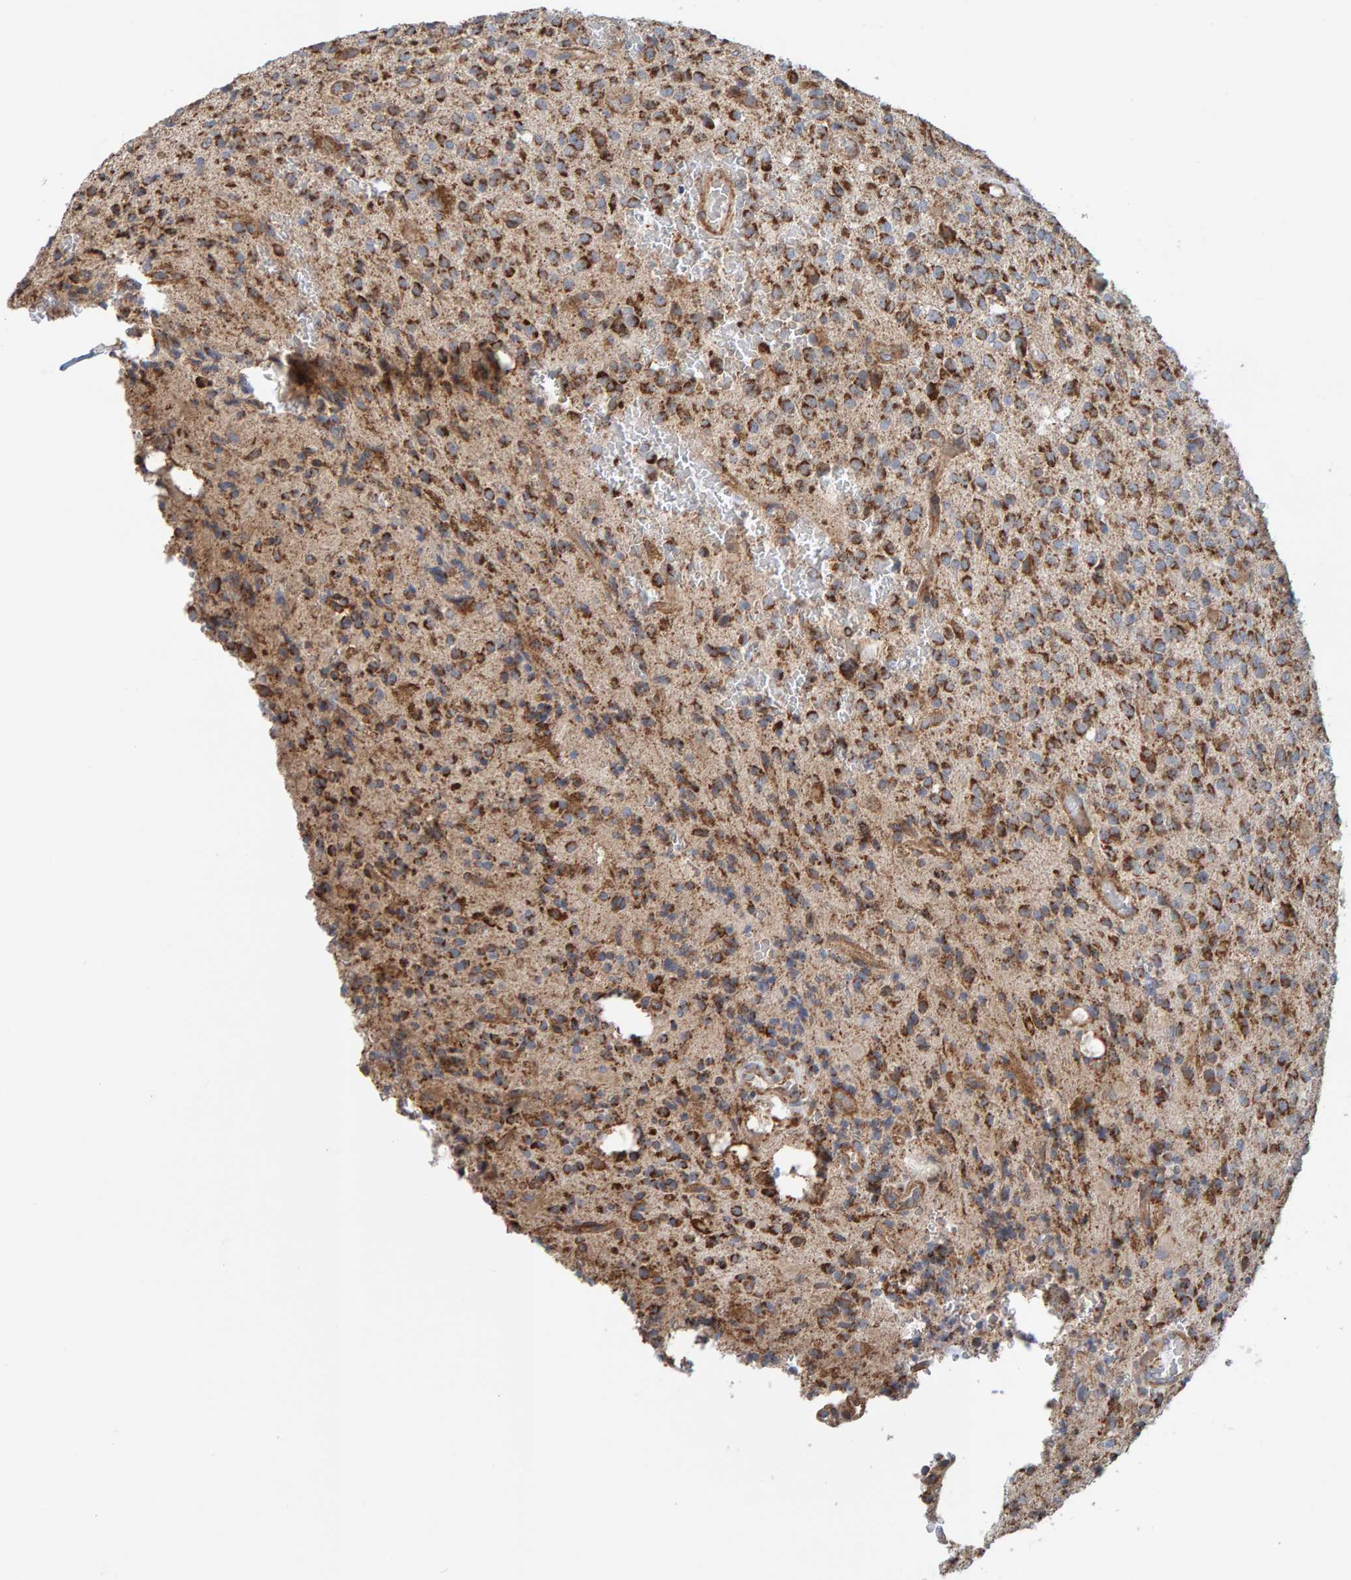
{"staining": {"intensity": "strong", "quantity": ">75%", "location": "cytoplasmic/membranous"}, "tissue": "glioma", "cell_type": "Tumor cells", "image_type": "cancer", "snomed": [{"axis": "morphology", "description": "Glioma, malignant, High grade"}, {"axis": "topography", "description": "Brain"}], "caption": "Malignant high-grade glioma tissue shows strong cytoplasmic/membranous positivity in about >75% of tumor cells, visualized by immunohistochemistry.", "gene": "MRPL45", "patient": {"sex": "male", "age": 34}}